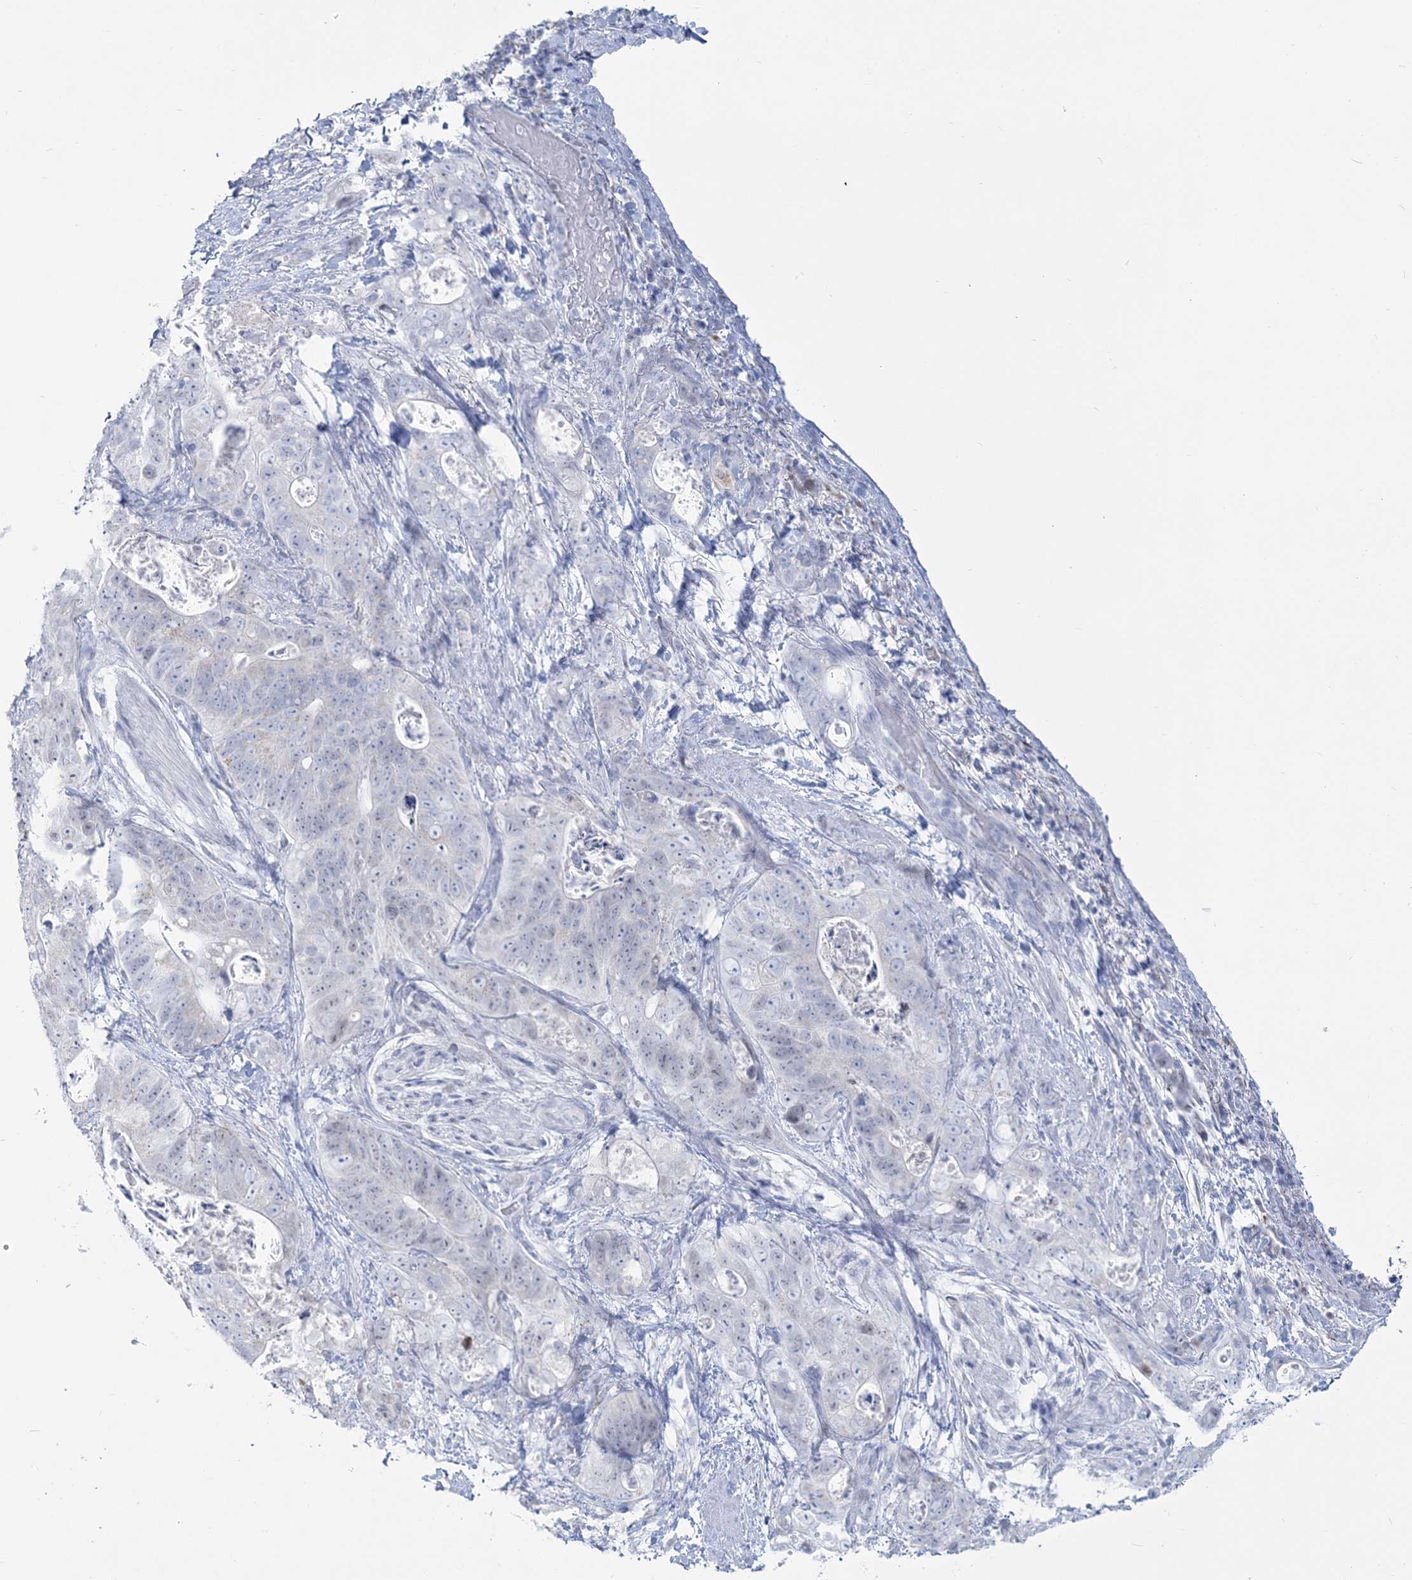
{"staining": {"intensity": "negative", "quantity": "none", "location": "none"}, "tissue": "stomach cancer", "cell_type": "Tumor cells", "image_type": "cancer", "snomed": [{"axis": "morphology", "description": "Normal tissue, NOS"}, {"axis": "morphology", "description": "Adenocarcinoma, NOS"}, {"axis": "topography", "description": "Stomach"}], "caption": "This is a micrograph of IHC staining of stomach cancer (adenocarcinoma), which shows no staining in tumor cells.", "gene": "ZNF843", "patient": {"sex": "female", "age": 89}}